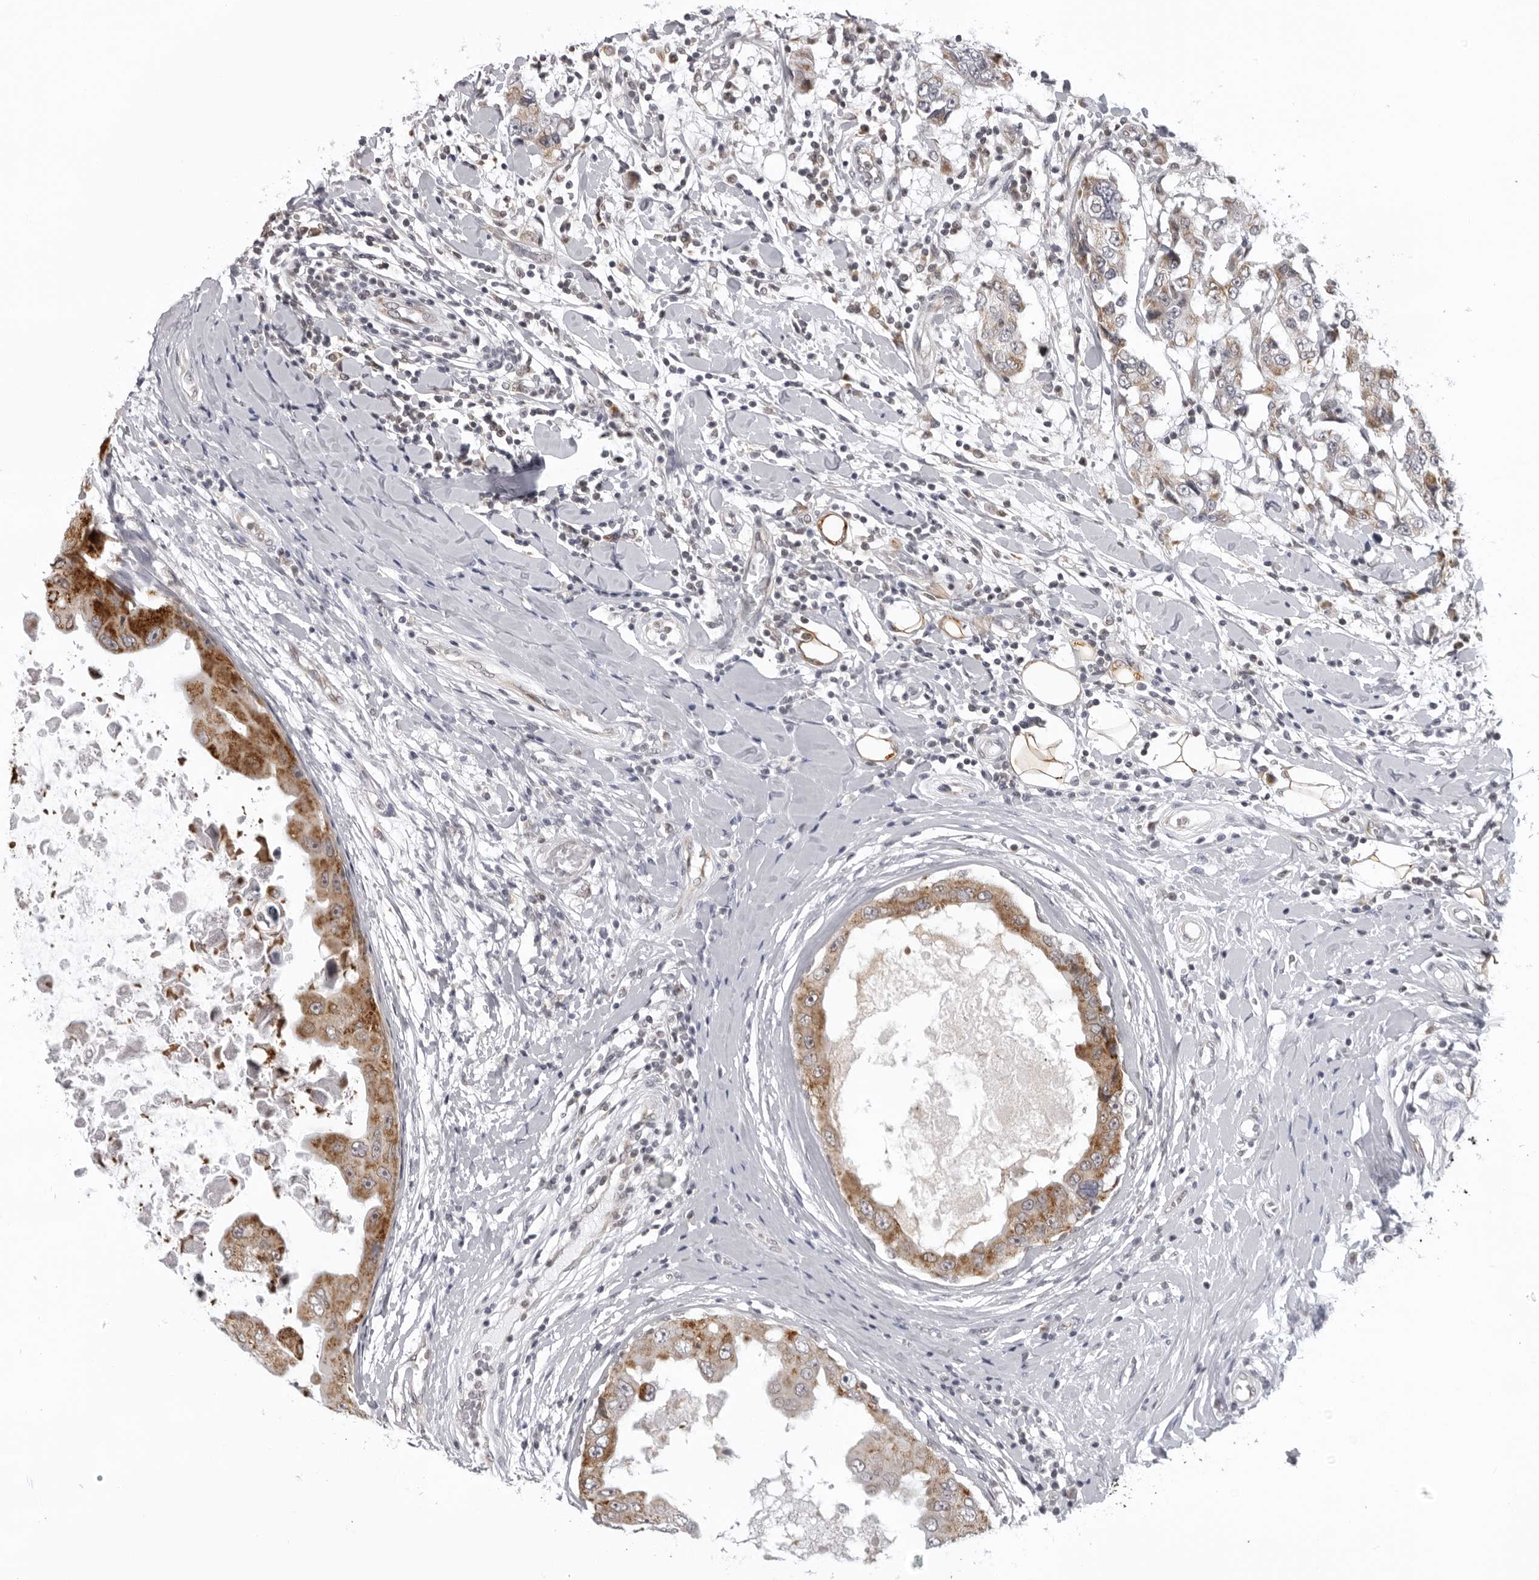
{"staining": {"intensity": "moderate", "quantity": "25%-75%", "location": "cytoplasmic/membranous"}, "tissue": "breast cancer", "cell_type": "Tumor cells", "image_type": "cancer", "snomed": [{"axis": "morphology", "description": "Duct carcinoma"}, {"axis": "topography", "description": "Breast"}], "caption": "Breast cancer (infiltrating ductal carcinoma) tissue shows moderate cytoplasmic/membranous staining in approximately 25%-75% of tumor cells, visualized by immunohistochemistry.", "gene": "MRPS15", "patient": {"sex": "female", "age": 27}}